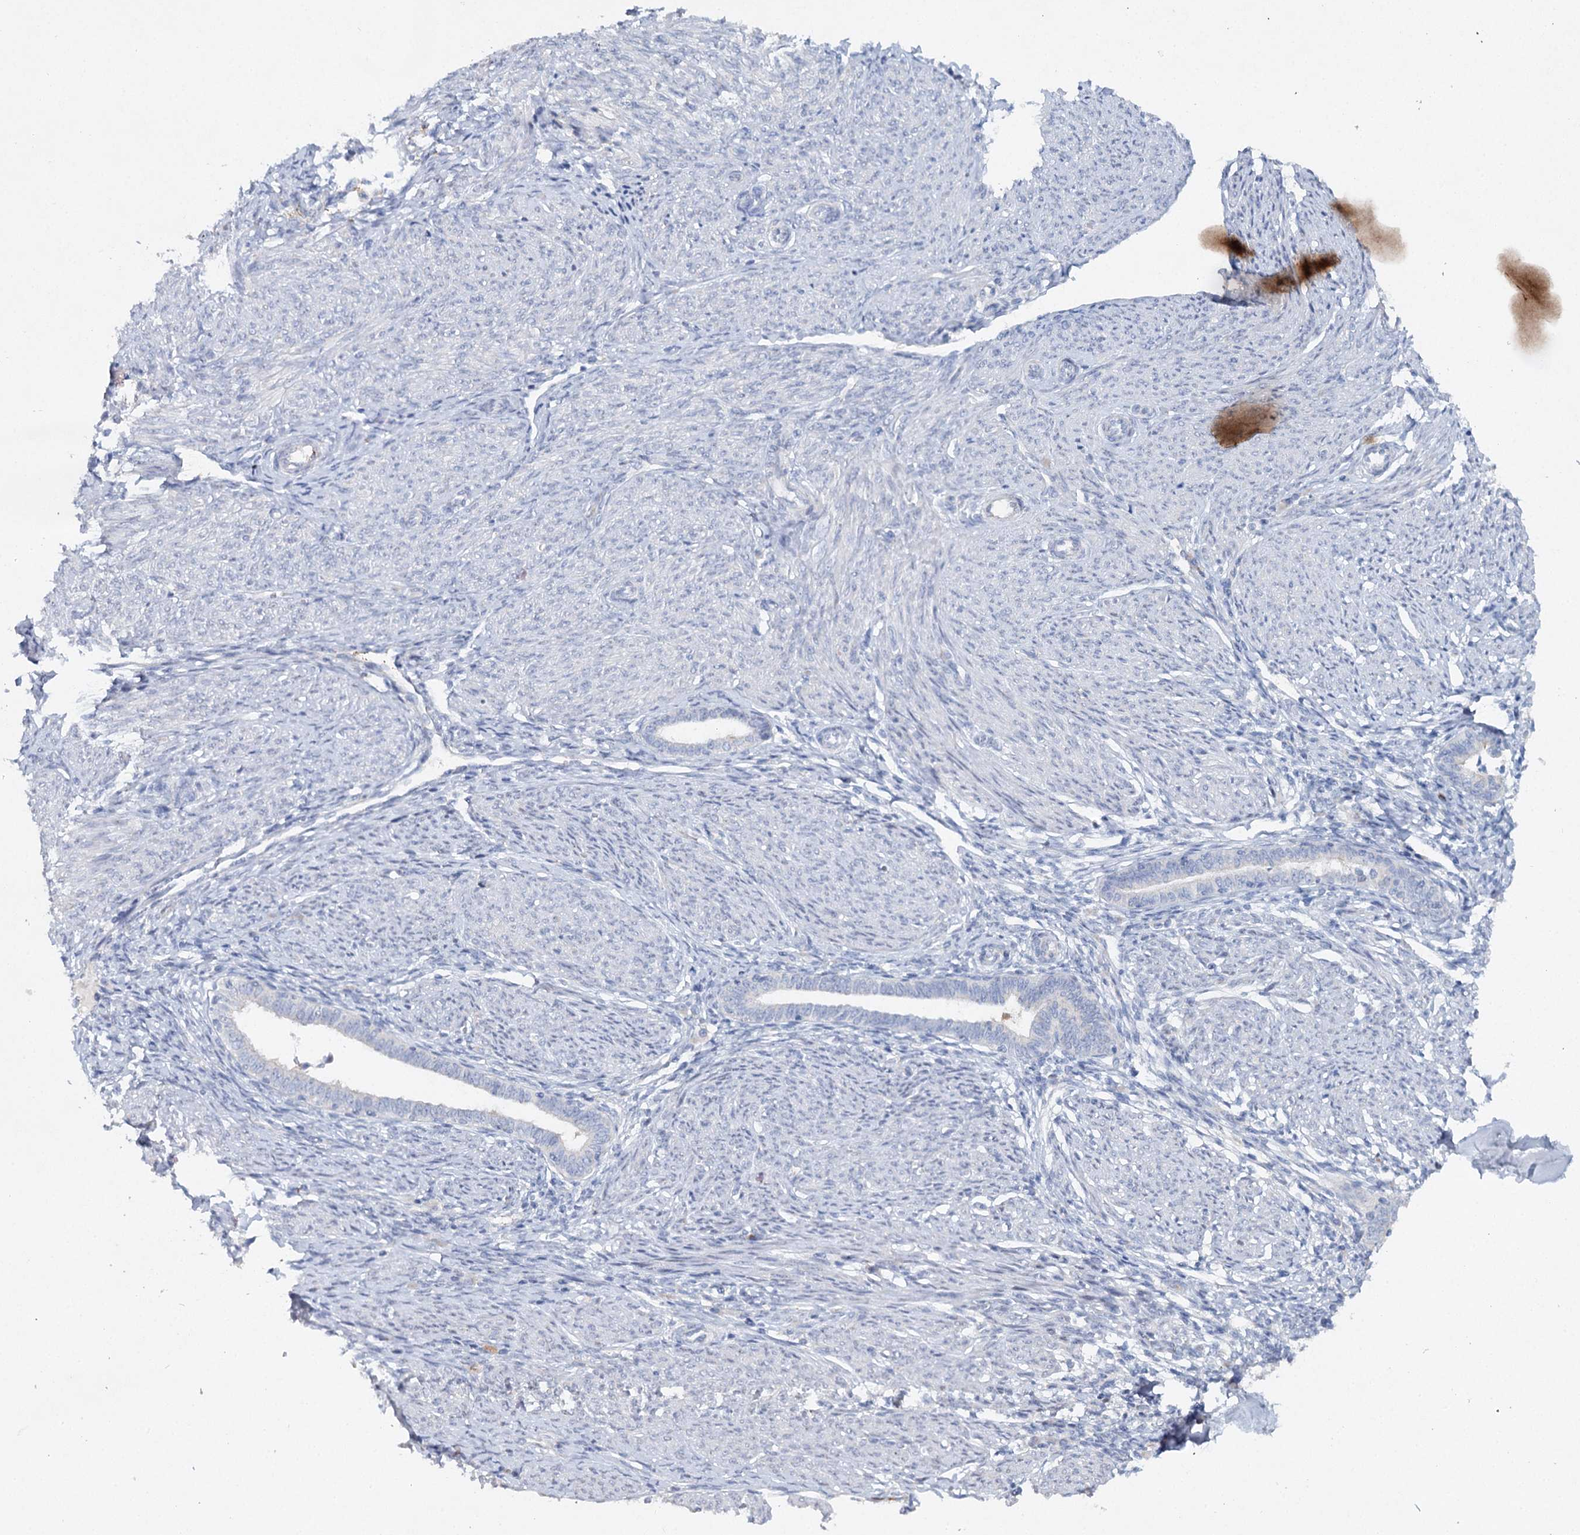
{"staining": {"intensity": "negative", "quantity": "none", "location": "none"}, "tissue": "endometrium", "cell_type": "Cells in endometrial stroma", "image_type": "normal", "snomed": [{"axis": "morphology", "description": "Normal tissue, NOS"}, {"axis": "topography", "description": "Endometrium"}], "caption": "IHC image of normal human endometrium stained for a protein (brown), which shows no positivity in cells in endometrial stroma.", "gene": "RFX6", "patient": {"sex": "female", "age": 72}}